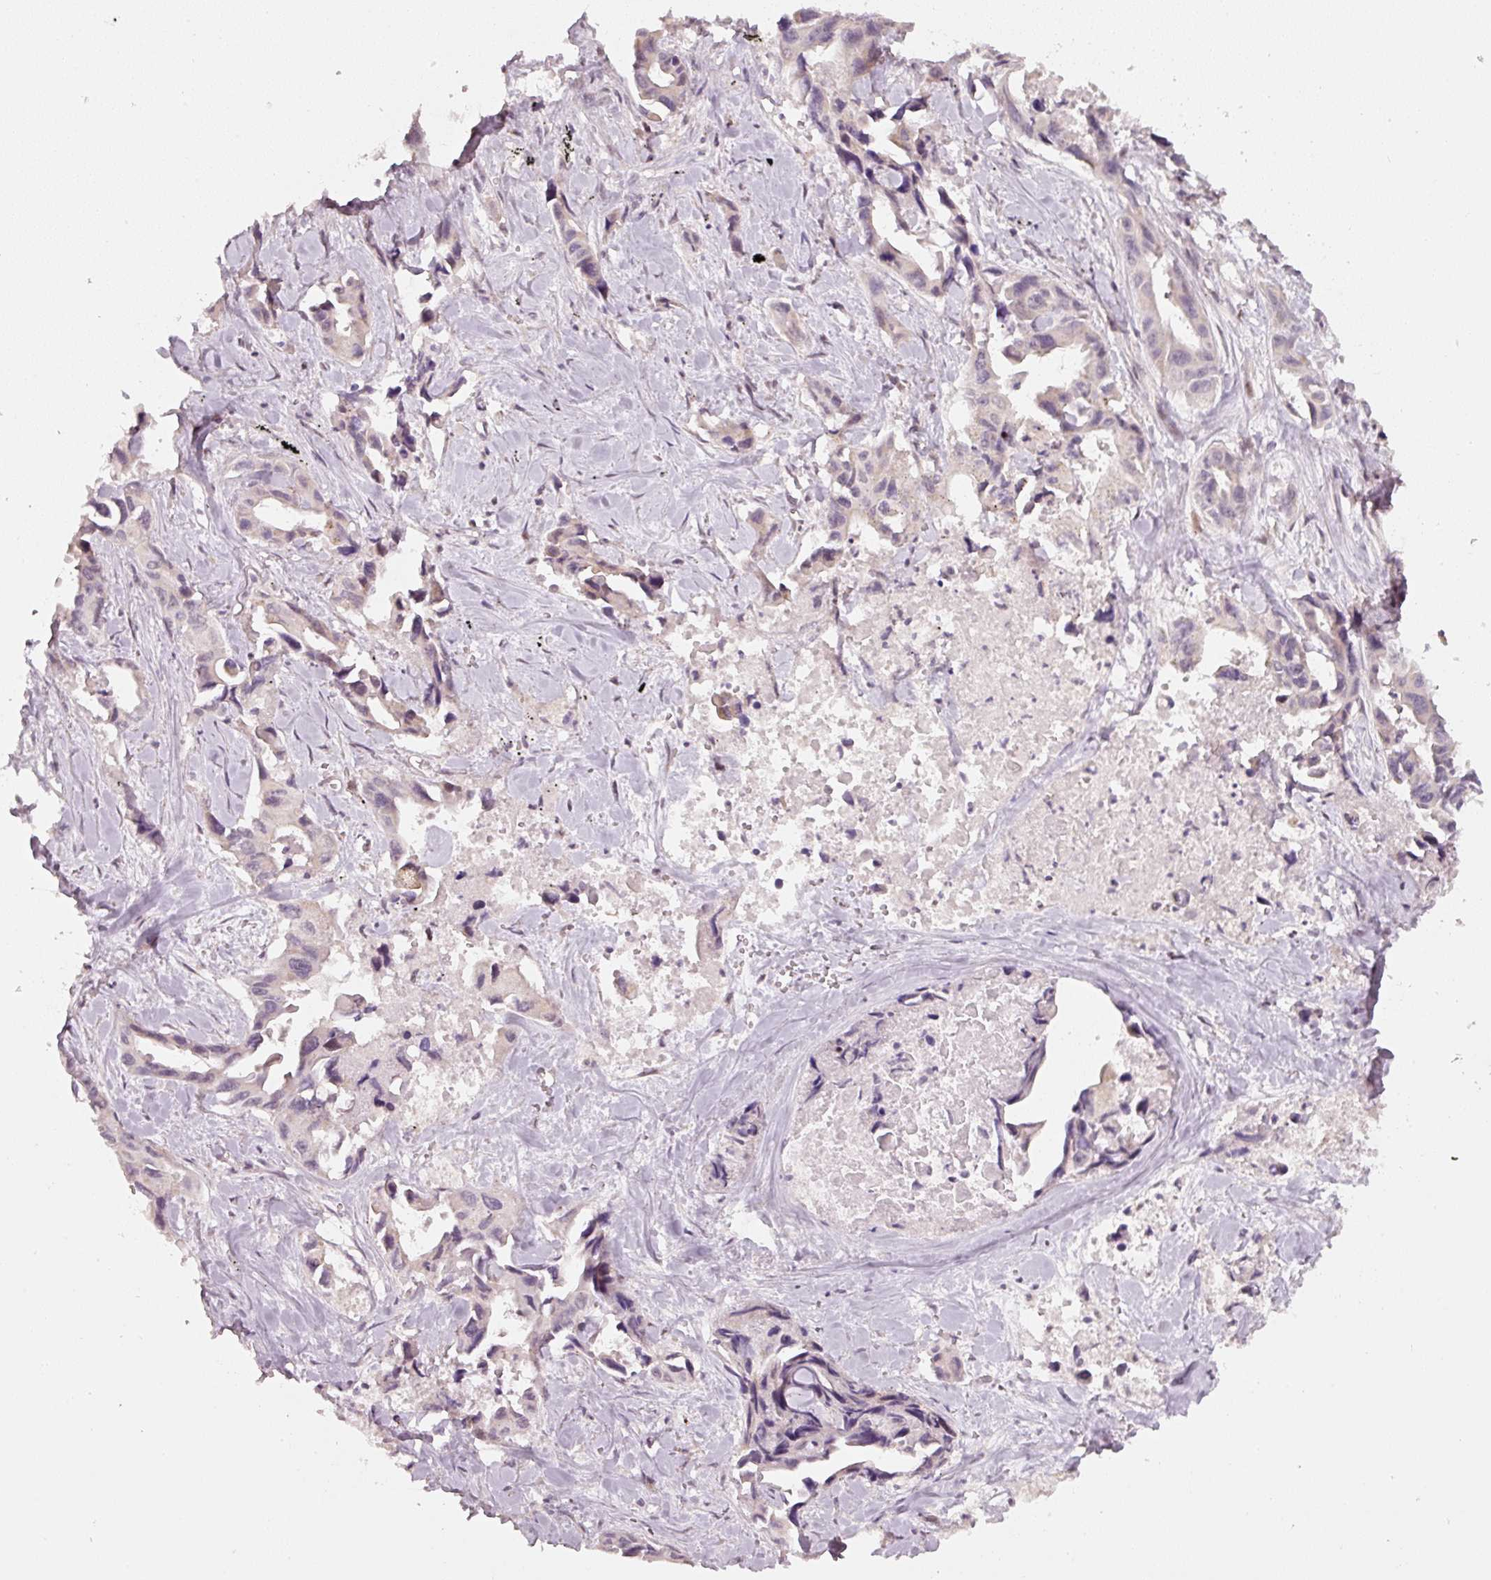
{"staining": {"intensity": "negative", "quantity": "none", "location": "none"}, "tissue": "lung cancer", "cell_type": "Tumor cells", "image_type": "cancer", "snomed": [{"axis": "morphology", "description": "Adenocarcinoma, NOS"}, {"axis": "topography", "description": "Lung"}], "caption": "An image of human lung cancer is negative for staining in tumor cells.", "gene": "TOB2", "patient": {"sex": "male", "age": 64}}